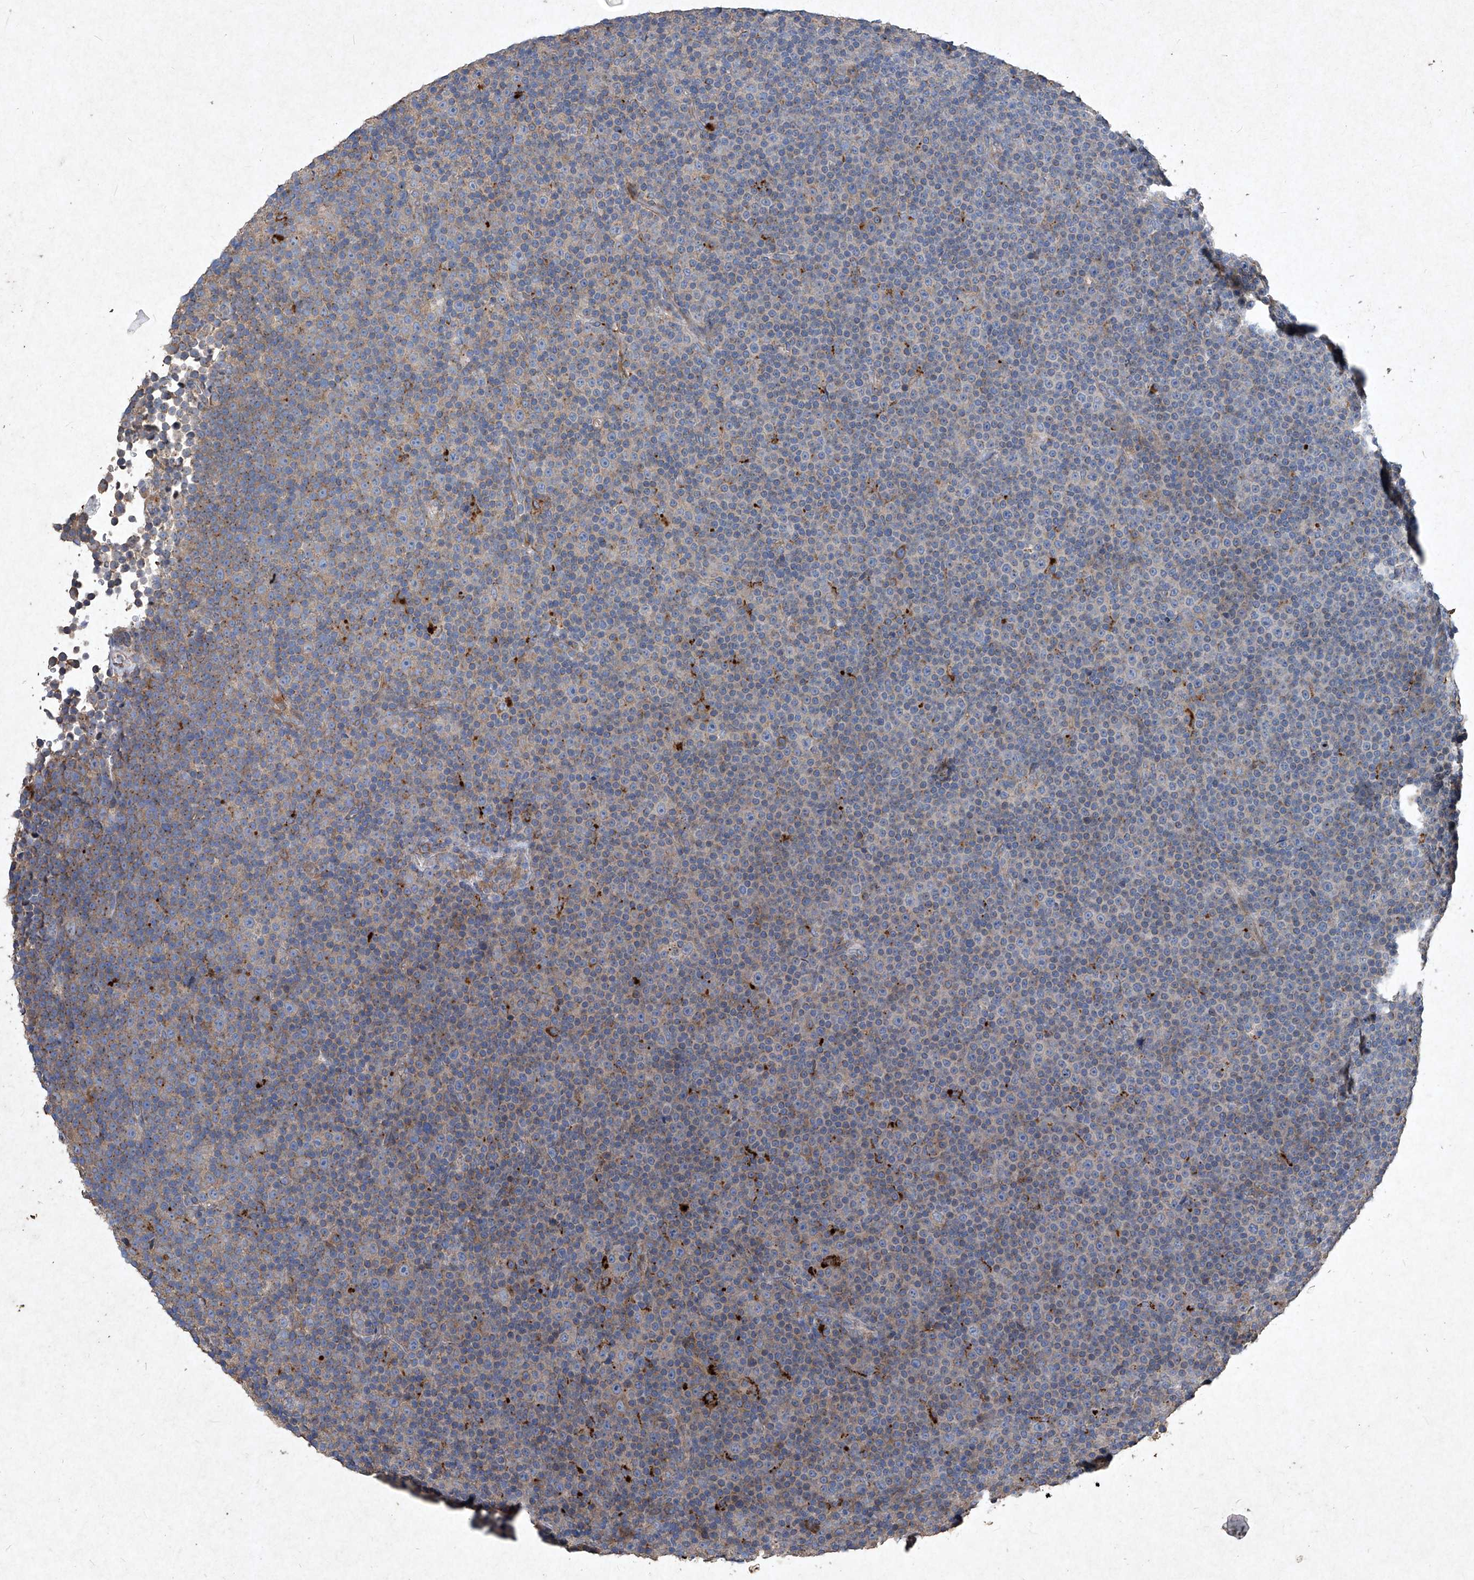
{"staining": {"intensity": "moderate", "quantity": "25%-75%", "location": "cytoplasmic/membranous"}, "tissue": "lymphoma", "cell_type": "Tumor cells", "image_type": "cancer", "snomed": [{"axis": "morphology", "description": "Malignant lymphoma, non-Hodgkin's type, Low grade"}, {"axis": "topography", "description": "Lymph node"}], "caption": "Protein expression analysis of lymphoma displays moderate cytoplasmic/membranous expression in about 25%-75% of tumor cells.", "gene": "MED16", "patient": {"sex": "female", "age": 67}}